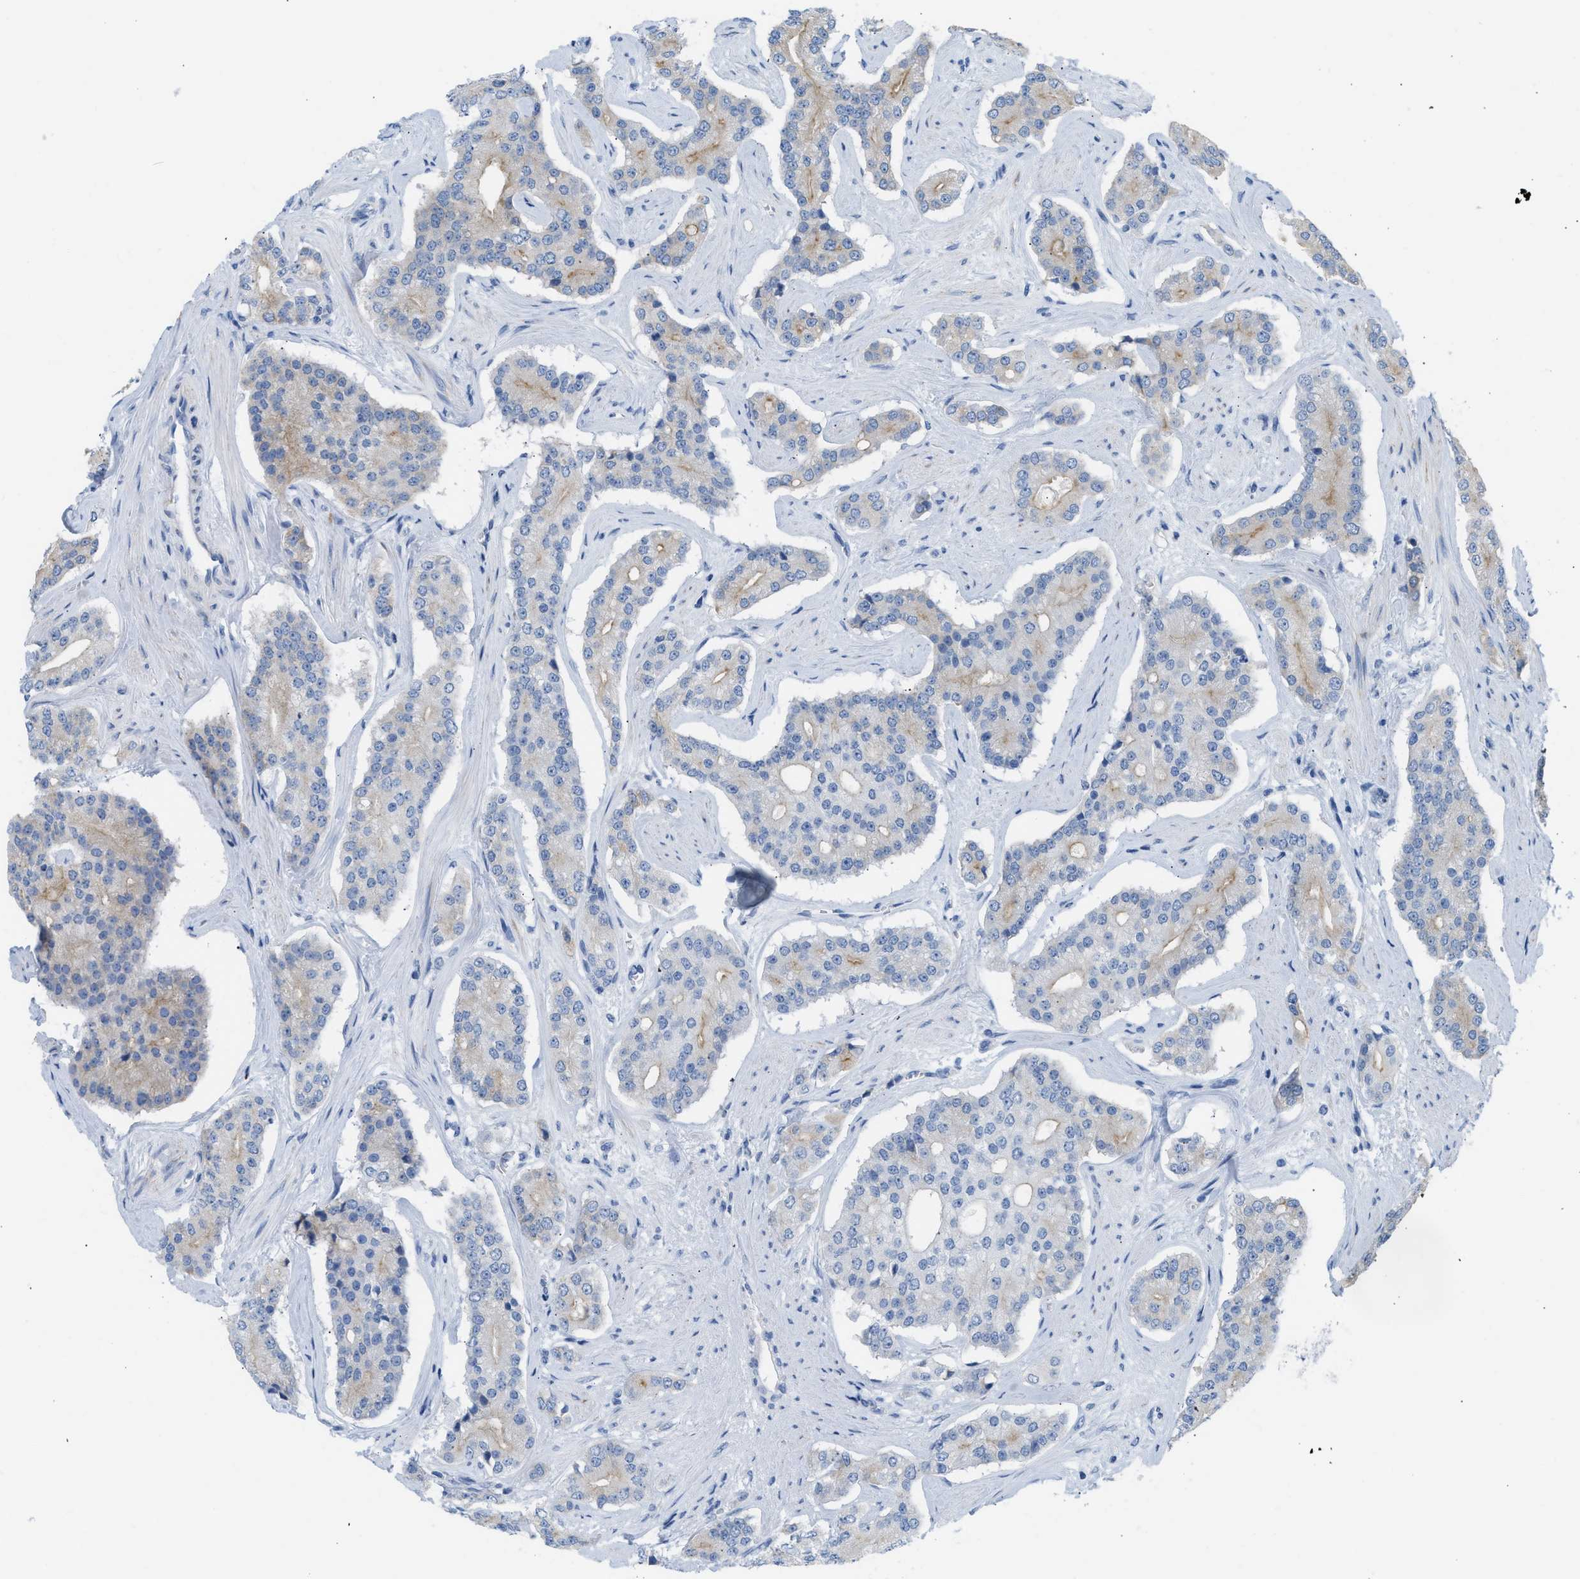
{"staining": {"intensity": "weak", "quantity": "<25%", "location": "cytoplasmic/membranous"}, "tissue": "prostate cancer", "cell_type": "Tumor cells", "image_type": "cancer", "snomed": [{"axis": "morphology", "description": "Adenocarcinoma, High grade"}, {"axis": "topography", "description": "Prostate"}], "caption": "High power microscopy micrograph of an immunohistochemistry (IHC) micrograph of prostate cancer (high-grade adenocarcinoma), revealing no significant expression in tumor cells.", "gene": "NDUFS8", "patient": {"sex": "male", "age": 71}}